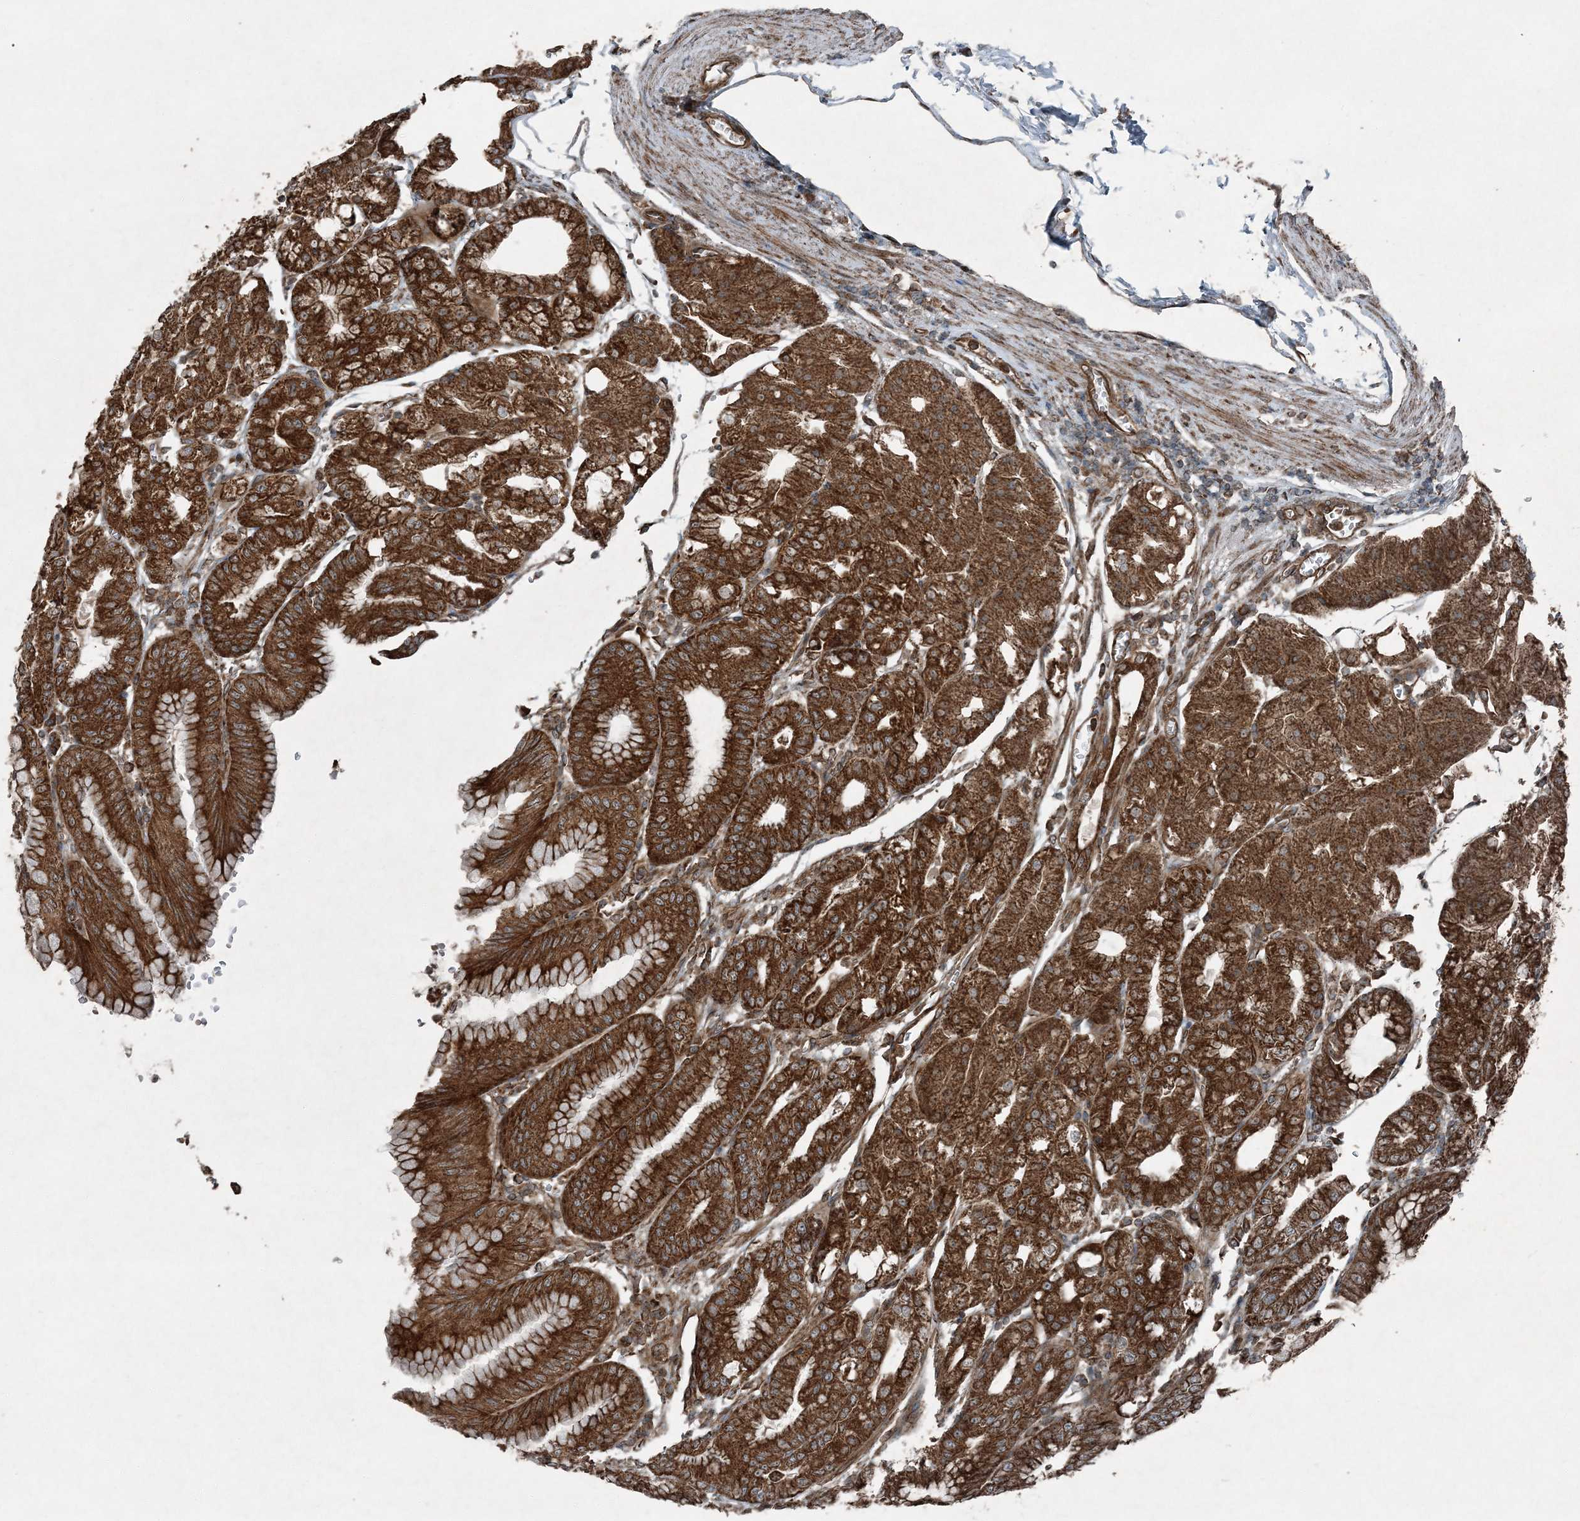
{"staining": {"intensity": "strong", "quantity": ">75%", "location": "cytoplasmic/membranous"}, "tissue": "stomach", "cell_type": "Glandular cells", "image_type": "normal", "snomed": [{"axis": "morphology", "description": "Normal tissue, NOS"}, {"axis": "topography", "description": "Stomach, lower"}], "caption": "Immunohistochemical staining of benign stomach reveals >75% levels of strong cytoplasmic/membranous protein staining in about >75% of glandular cells.", "gene": "COPS7B", "patient": {"sex": "male", "age": 71}}